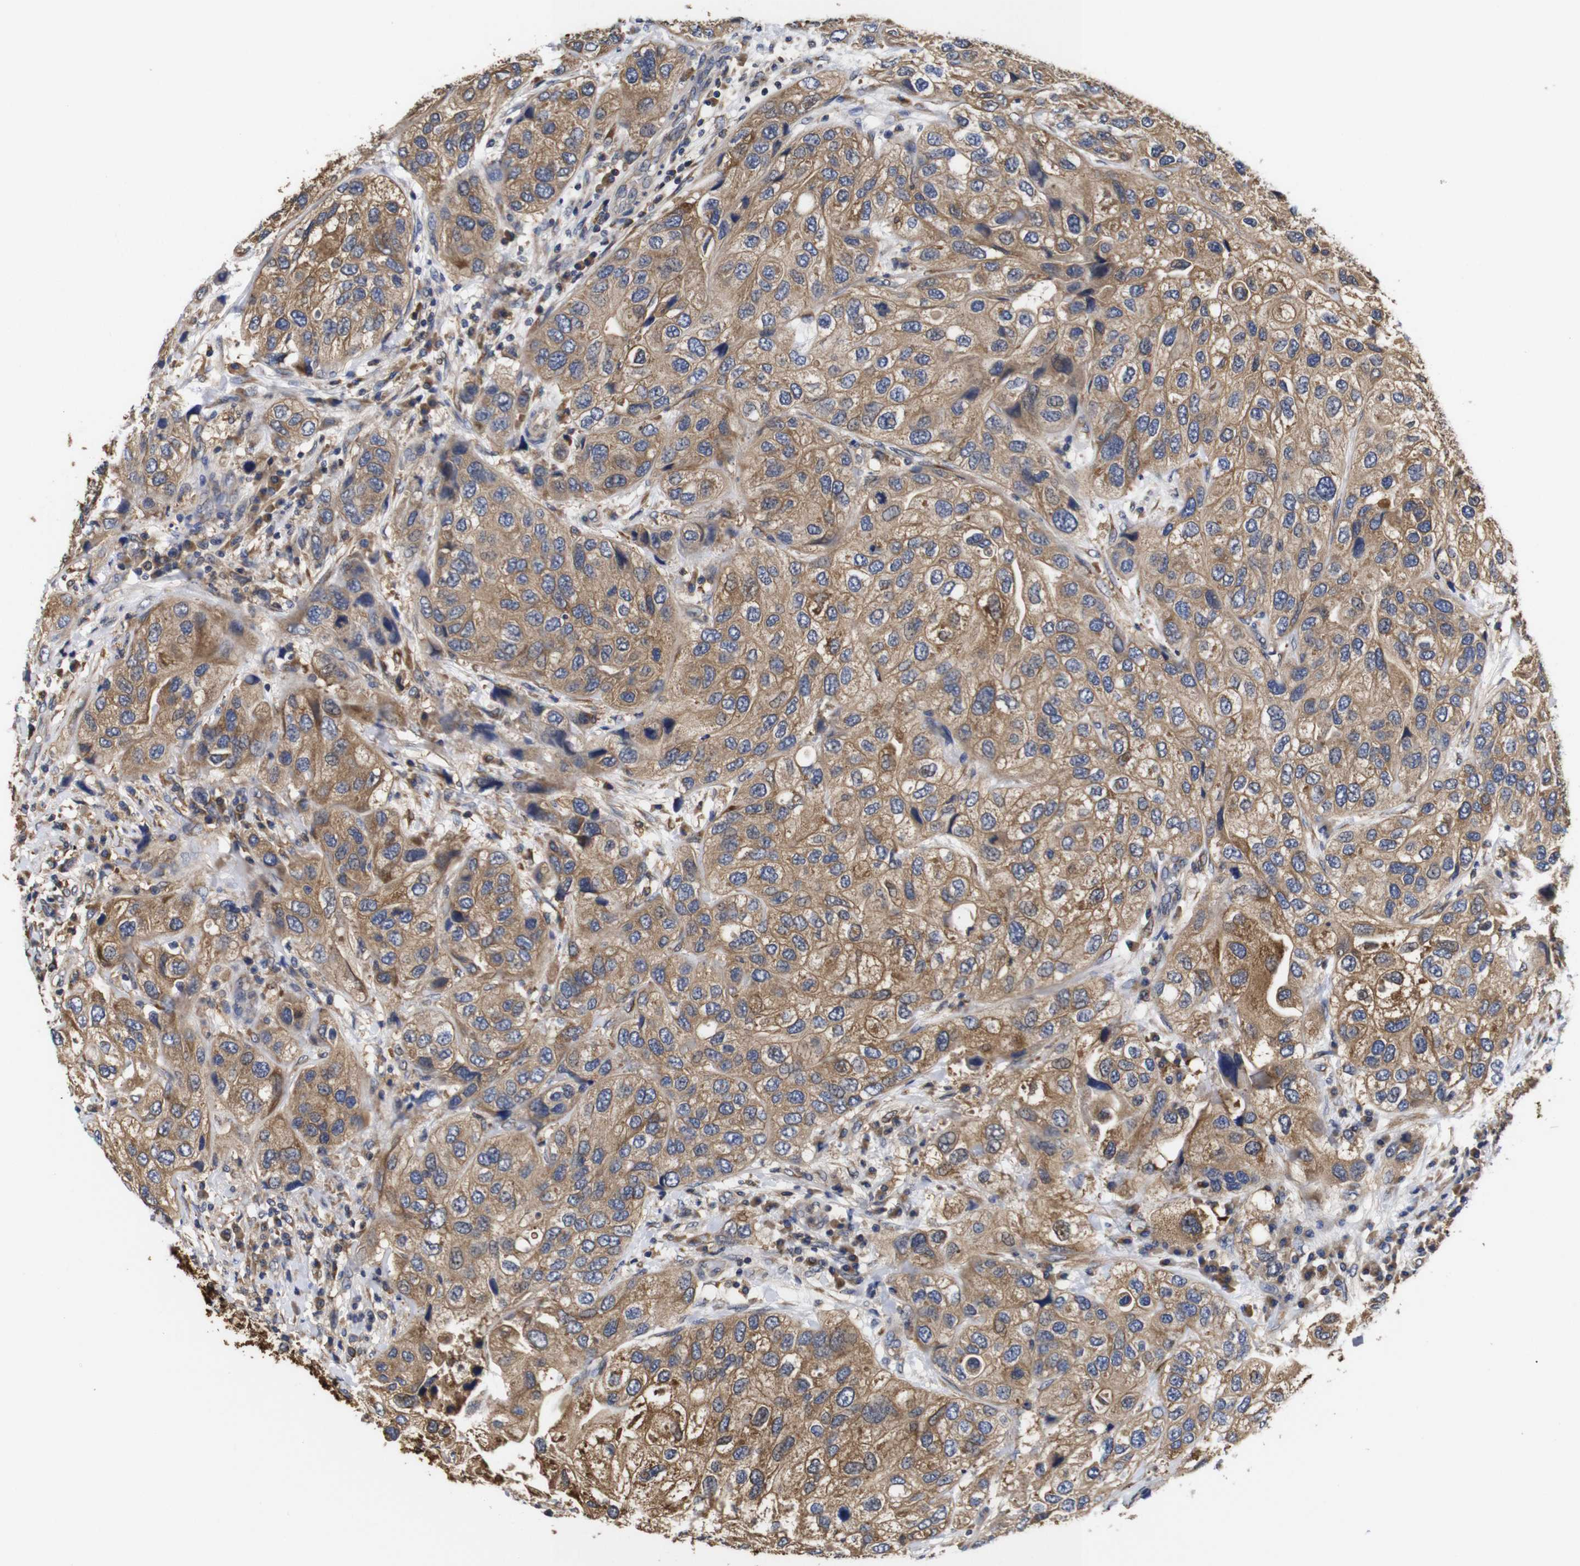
{"staining": {"intensity": "moderate", "quantity": ">75%", "location": "cytoplasmic/membranous"}, "tissue": "urothelial cancer", "cell_type": "Tumor cells", "image_type": "cancer", "snomed": [{"axis": "morphology", "description": "Urothelial carcinoma, High grade"}, {"axis": "topography", "description": "Urinary bladder"}], "caption": "This histopathology image demonstrates urothelial cancer stained with IHC to label a protein in brown. The cytoplasmic/membranous of tumor cells show moderate positivity for the protein. Nuclei are counter-stained blue.", "gene": "LRRCC1", "patient": {"sex": "female", "age": 64}}